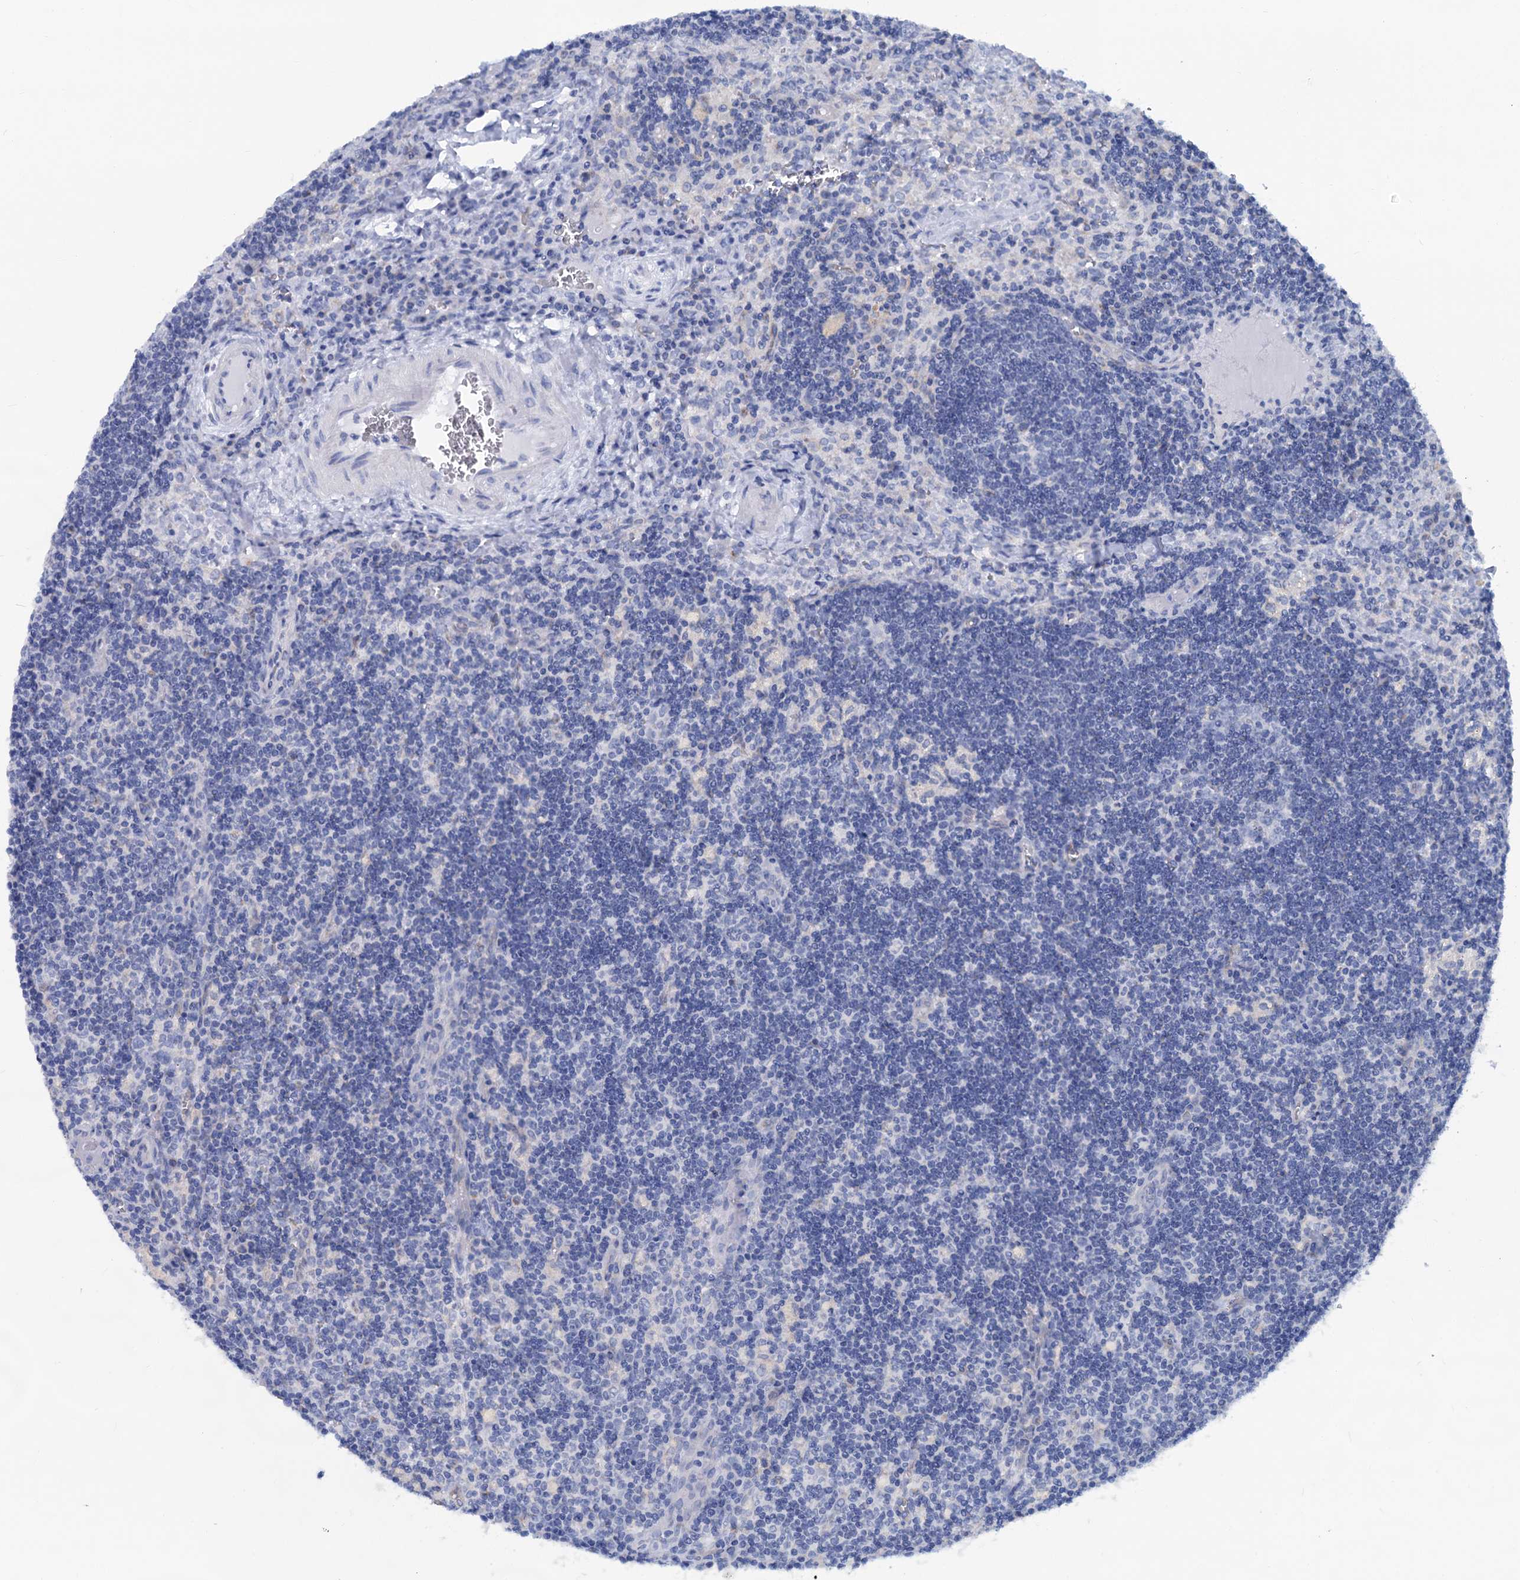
{"staining": {"intensity": "negative", "quantity": "none", "location": "none"}, "tissue": "lymph node", "cell_type": "Germinal center cells", "image_type": "normal", "snomed": [{"axis": "morphology", "description": "Normal tissue, NOS"}, {"axis": "topography", "description": "Lymph node"}], "caption": "IHC of unremarkable lymph node exhibits no positivity in germinal center cells.", "gene": "SLC1A3", "patient": {"sex": "male", "age": 58}}